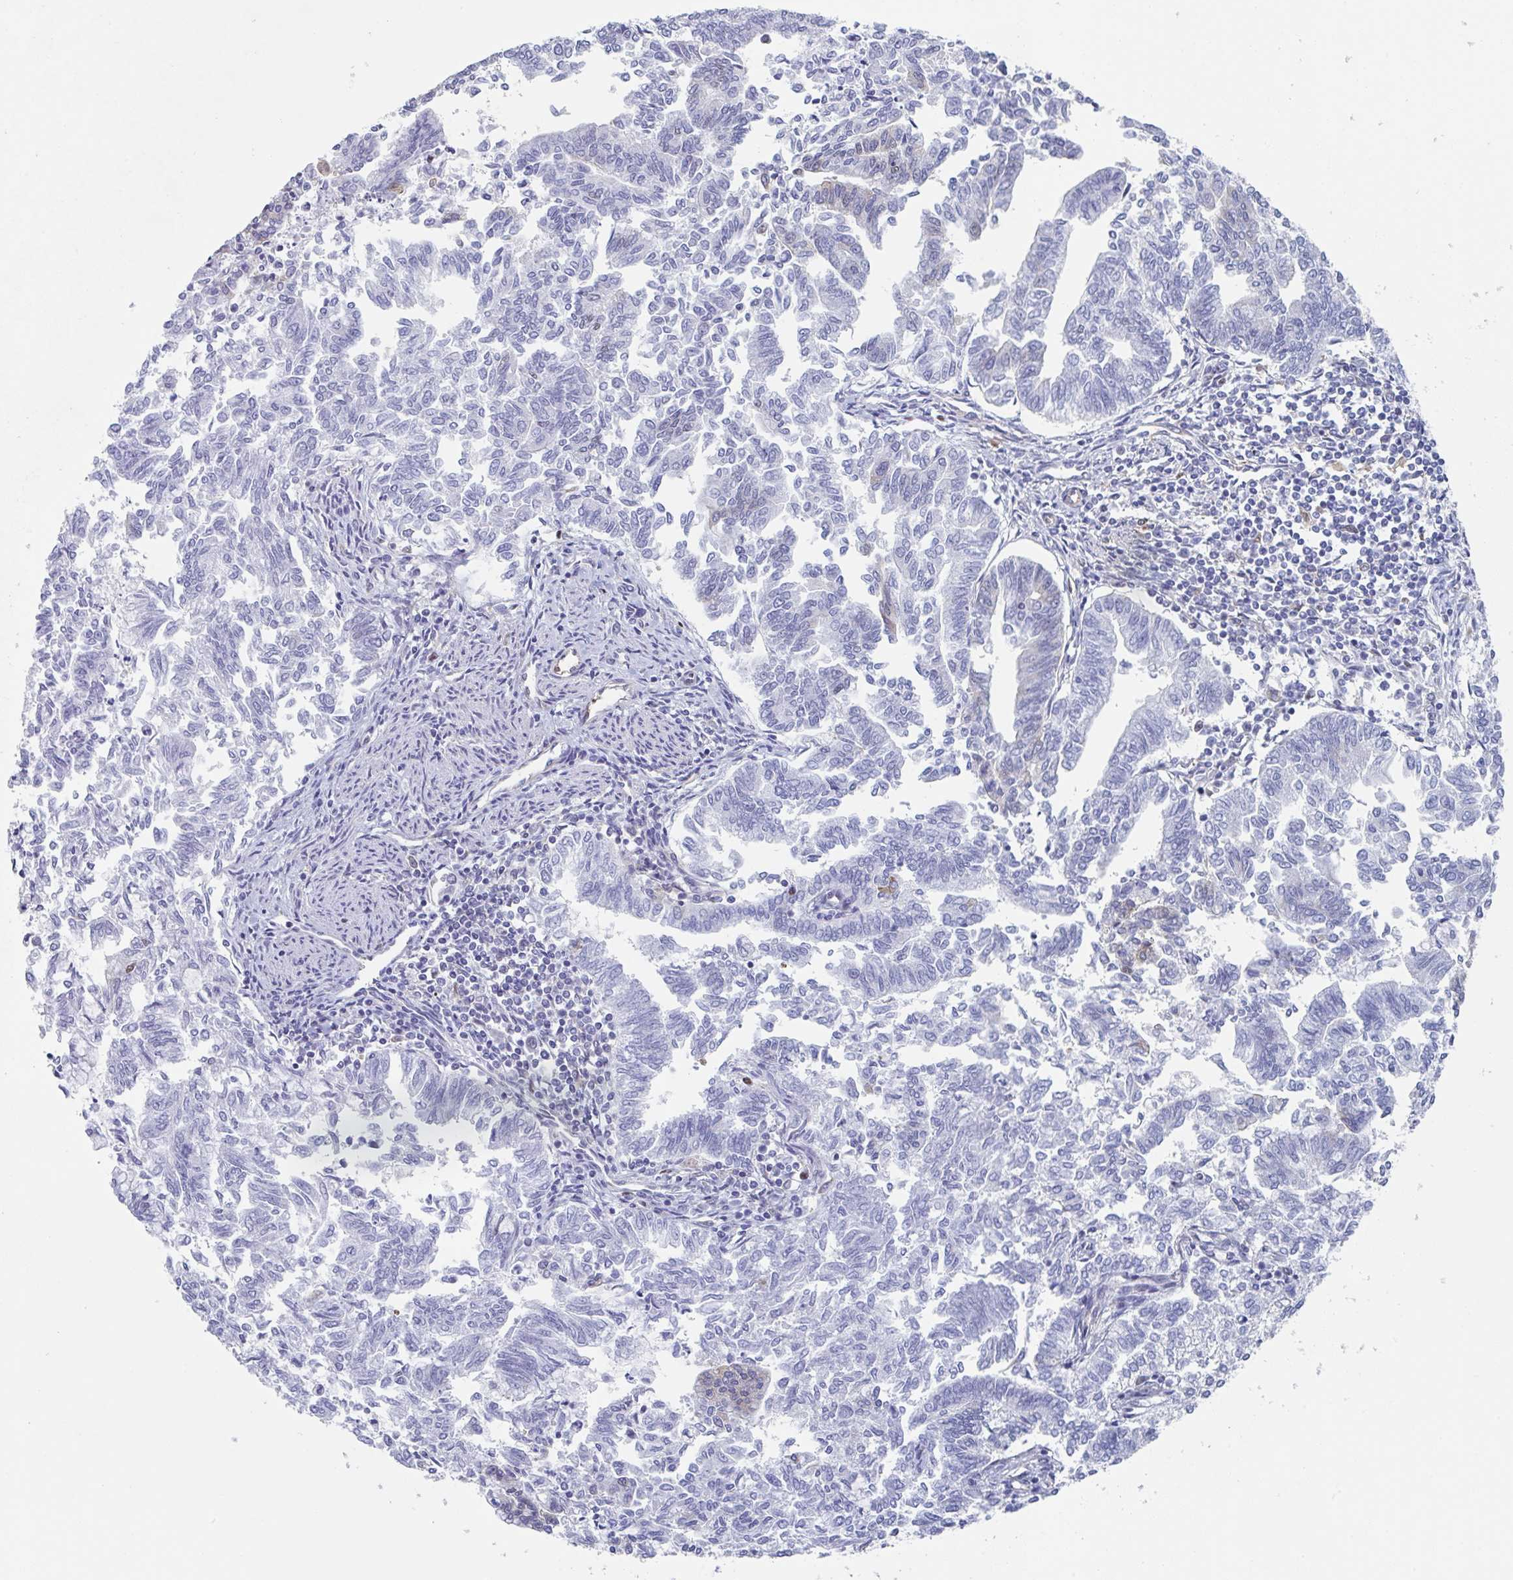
{"staining": {"intensity": "negative", "quantity": "none", "location": "none"}, "tissue": "endometrial cancer", "cell_type": "Tumor cells", "image_type": "cancer", "snomed": [{"axis": "morphology", "description": "Adenocarcinoma, NOS"}, {"axis": "topography", "description": "Endometrium"}], "caption": "Endometrial cancer was stained to show a protein in brown. There is no significant staining in tumor cells. Brightfield microscopy of immunohistochemistry (IHC) stained with DAB (3,3'-diaminobenzidine) (brown) and hematoxylin (blue), captured at high magnification.", "gene": "AMPD2", "patient": {"sex": "female", "age": 79}}